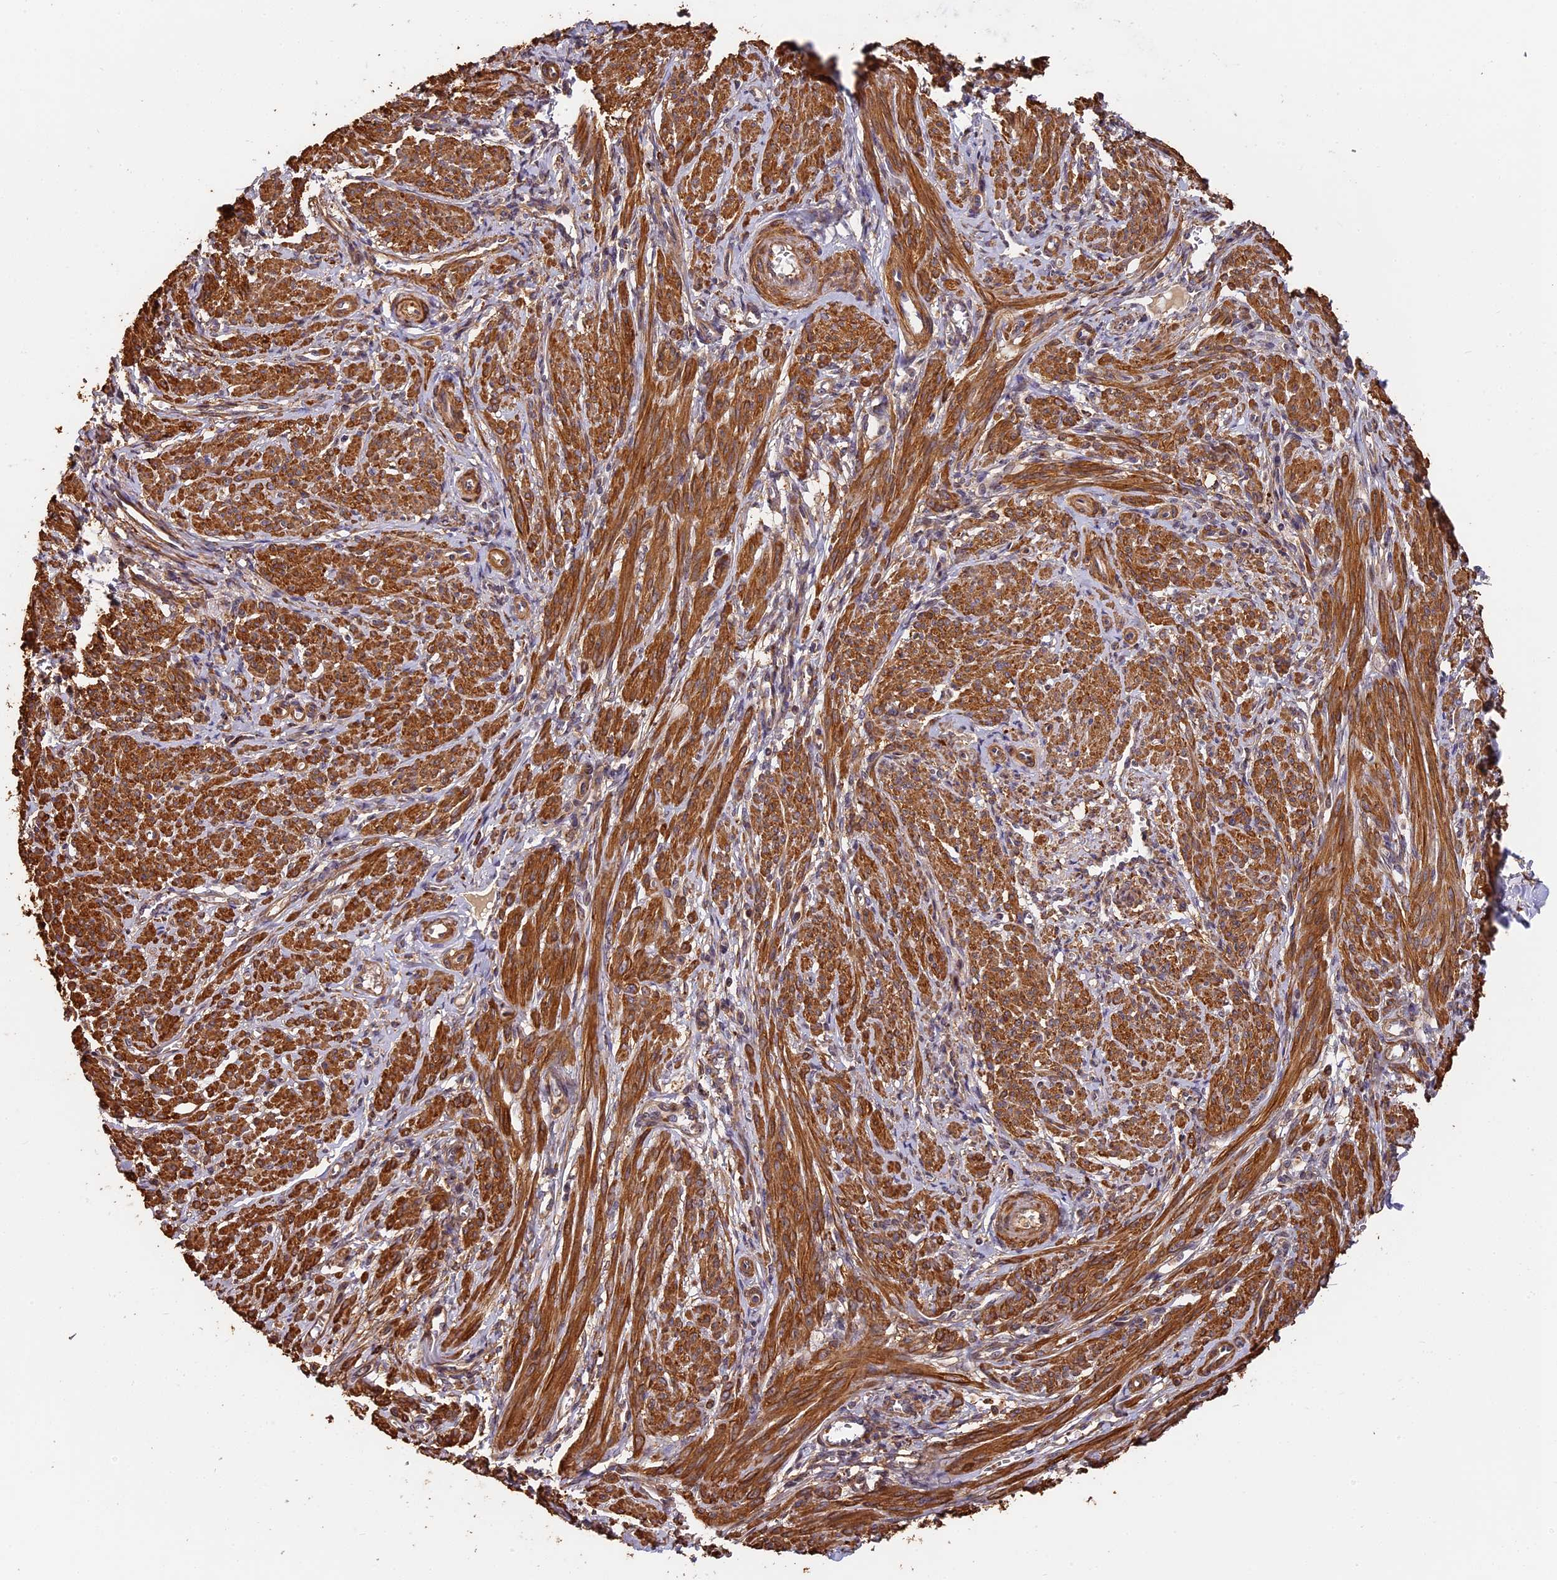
{"staining": {"intensity": "strong", "quantity": ">75%", "location": "cytoplasmic/membranous"}, "tissue": "smooth muscle", "cell_type": "Smooth muscle cells", "image_type": "normal", "snomed": [{"axis": "morphology", "description": "Normal tissue, NOS"}, {"axis": "topography", "description": "Smooth muscle"}], "caption": "A brown stain highlights strong cytoplasmic/membranous staining of a protein in smooth muscle cells of benign human smooth muscle.", "gene": "MMP15", "patient": {"sex": "female", "age": 39}}